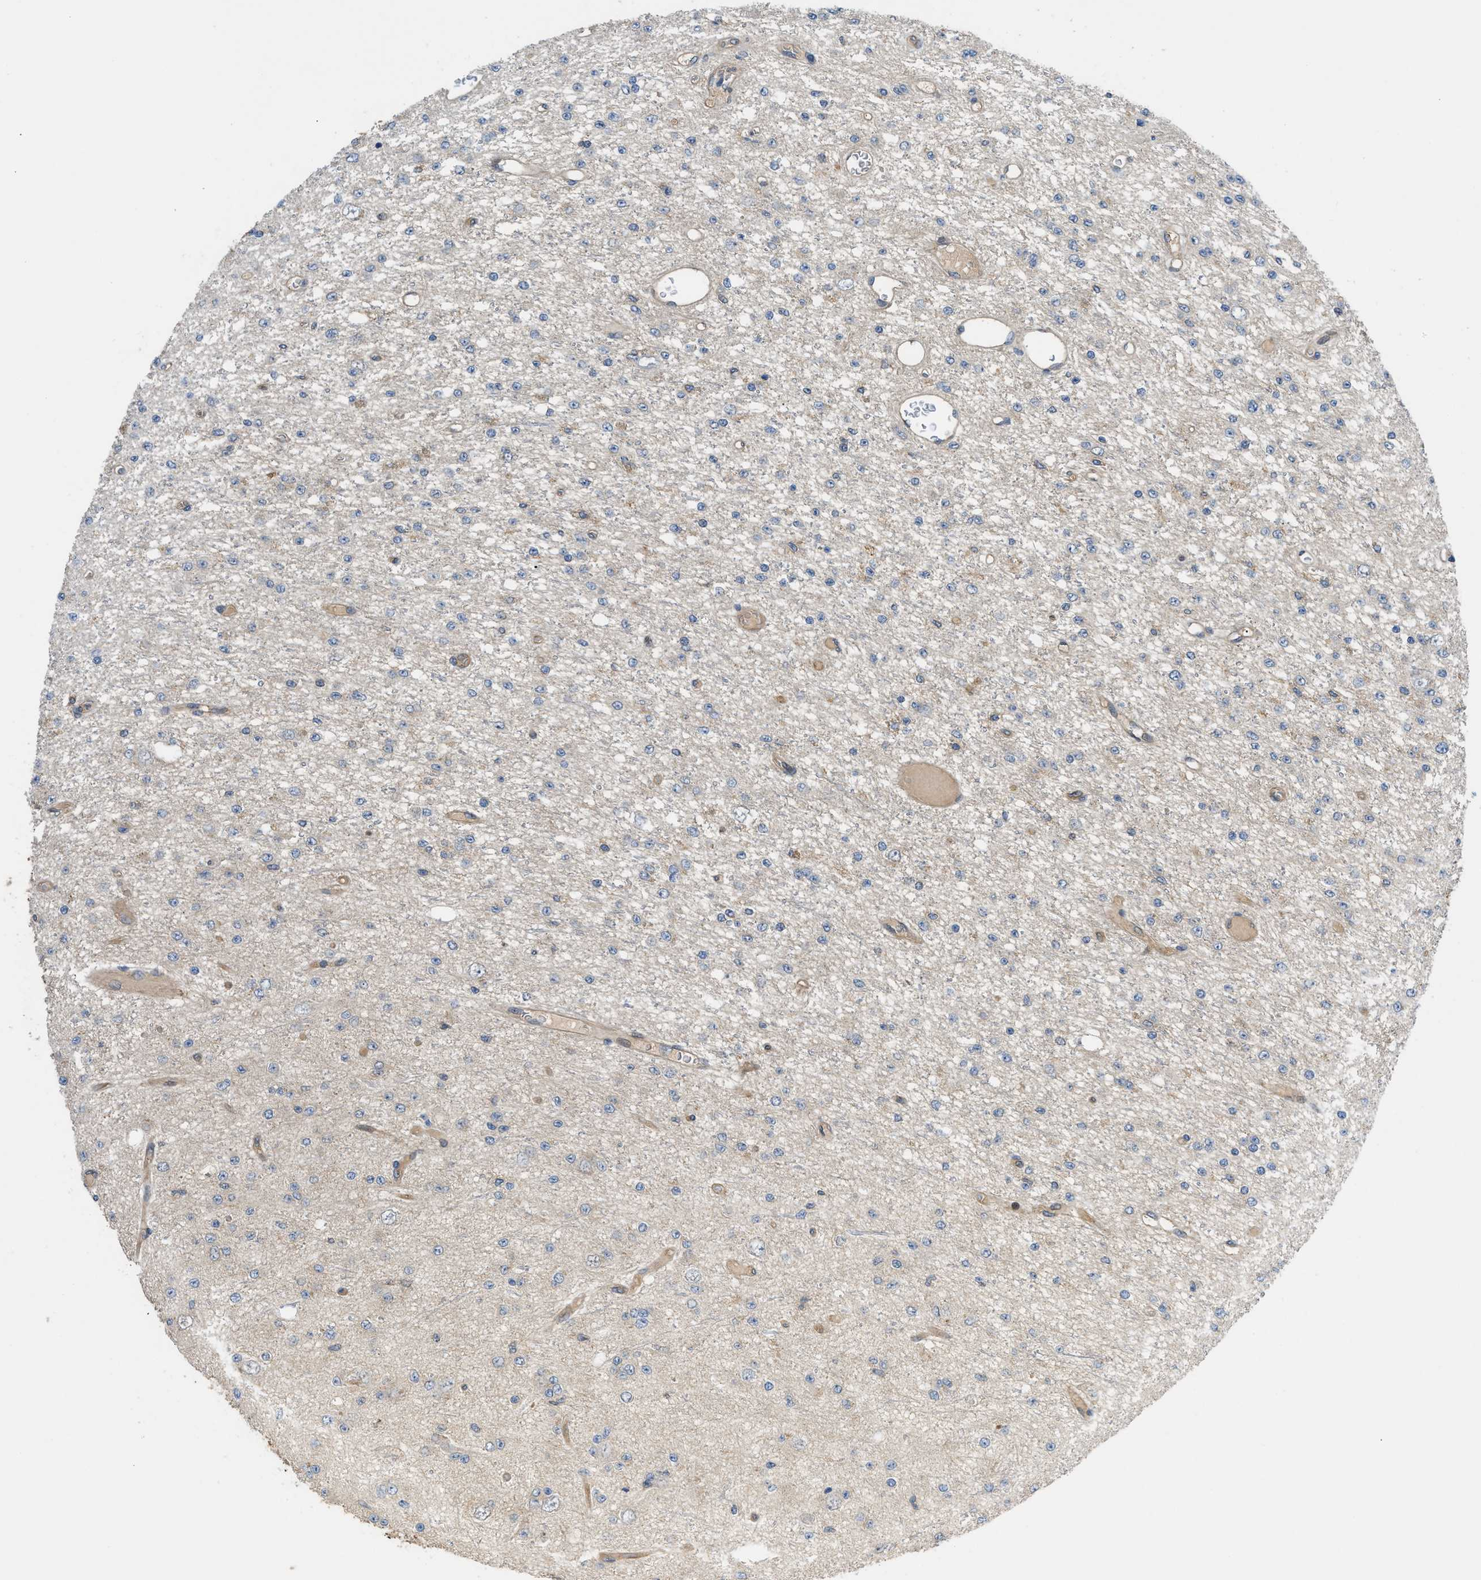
{"staining": {"intensity": "weak", "quantity": "<25%", "location": "cytoplasmic/membranous"}, "tissue": "glioma", "cell_type": "Tumor cells", "image_type": "cancer", "snomed": [{"axis": "morphology", "description": "Glioma, malignant, Low grade"}, {"axis": "topography", "description": "Brain"}], "caption": "IHC of human malignant glioma (low-grade) demonstrates no positivity in tumor cells. Brightfield microscopy of IHC stained with DAB (brown) and hematoxylin (blue), captured at high magnification.", "gene": "TRAK2", "patient": {"sex": "male", "age": 38}}